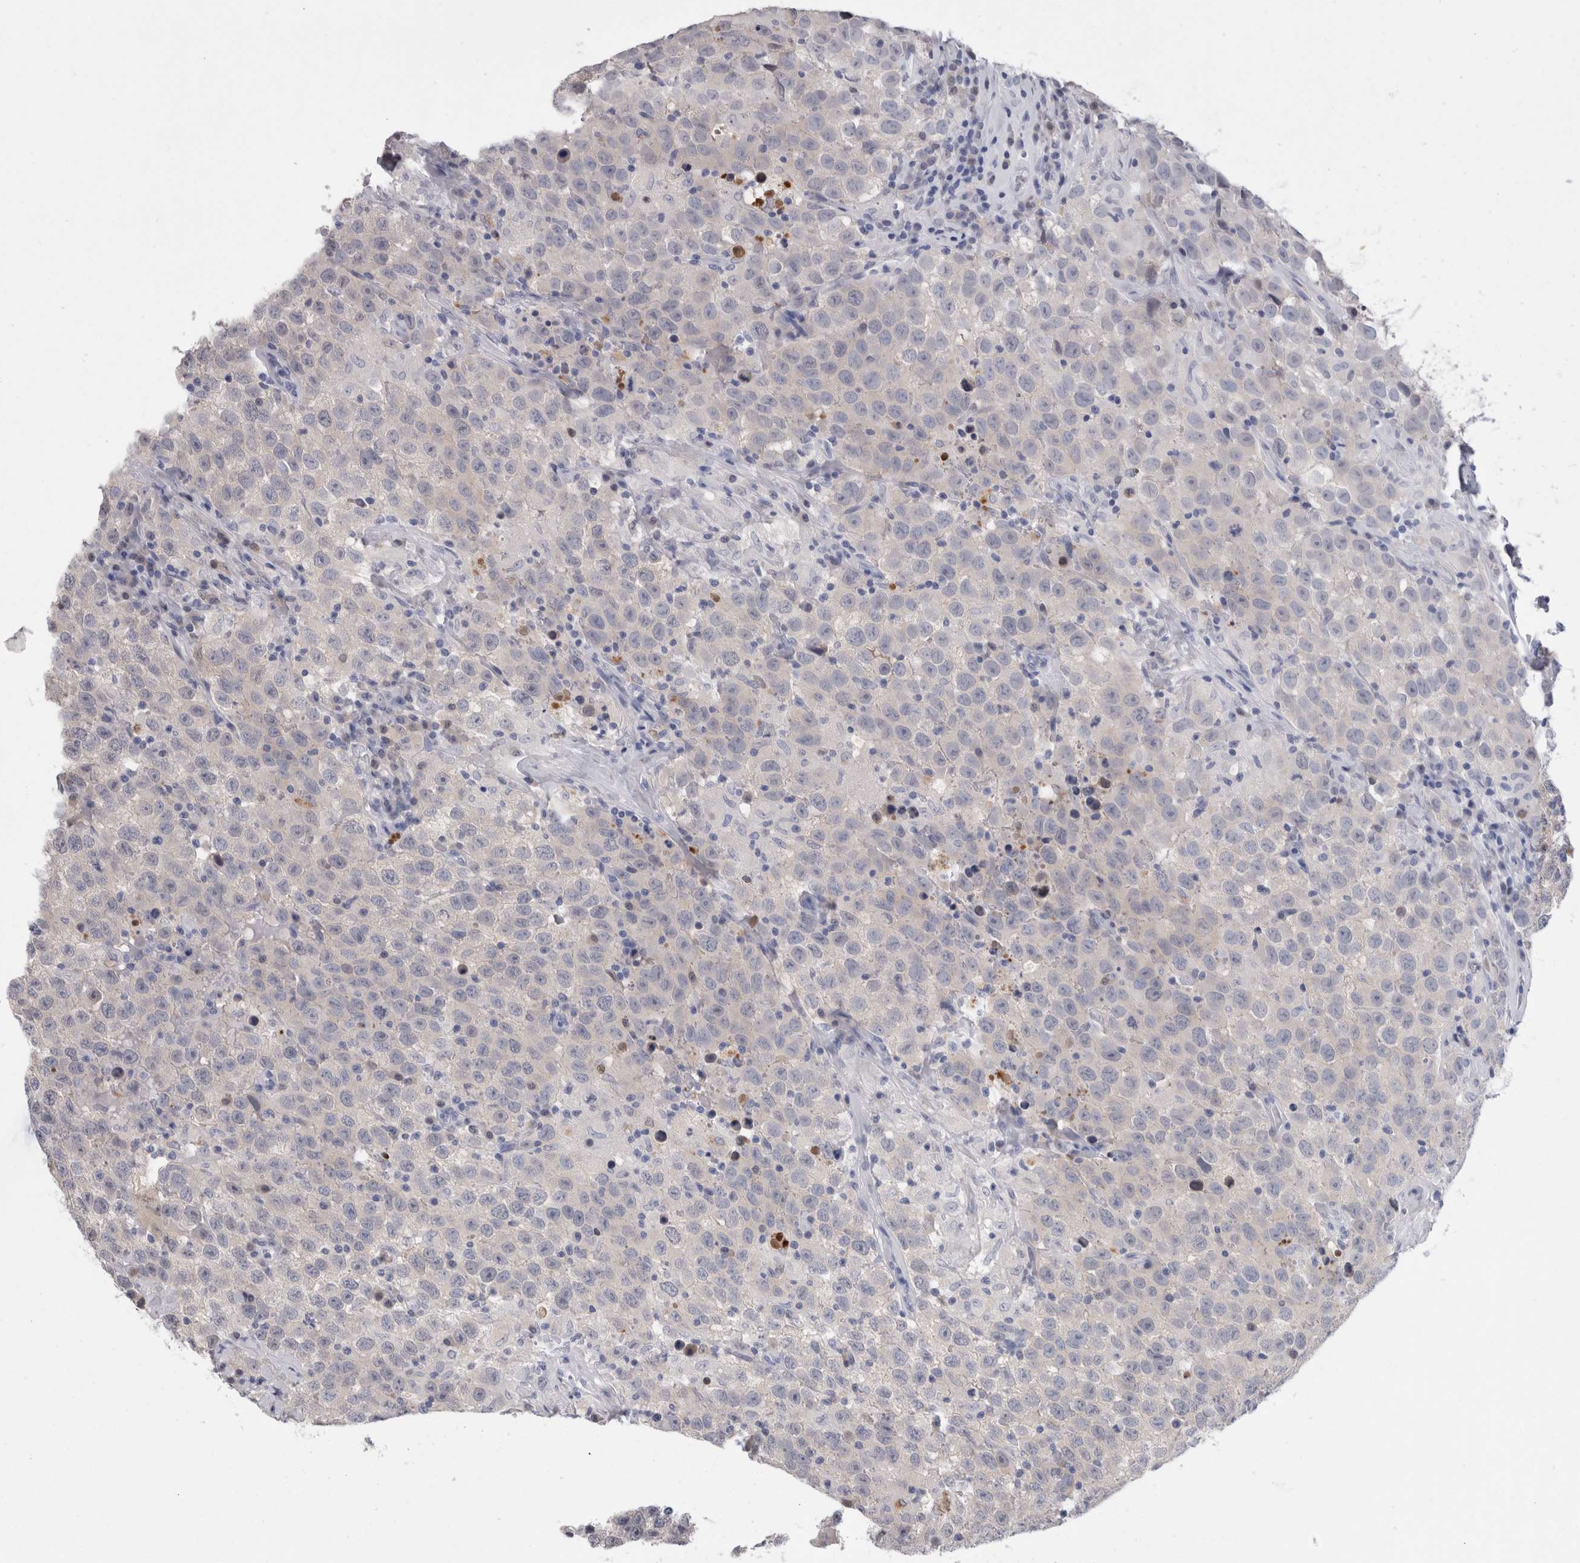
{"staining": {"intensity": "negative", "quantity": "none", "location": "none"}, "tissue": "testis cancer", "cell_type": "Tumor cells", "image_type": "cancer", "snomed": [{"axis": "morphology", "description": "Seminoma, NOS"}, {"axis": "topography", "description": "Testis"}], "caption": "The image shows no significant expression in tumor cells of testis seminoma.", "gene": "CA8", "patient": {"sex": "male", "age": 41}}